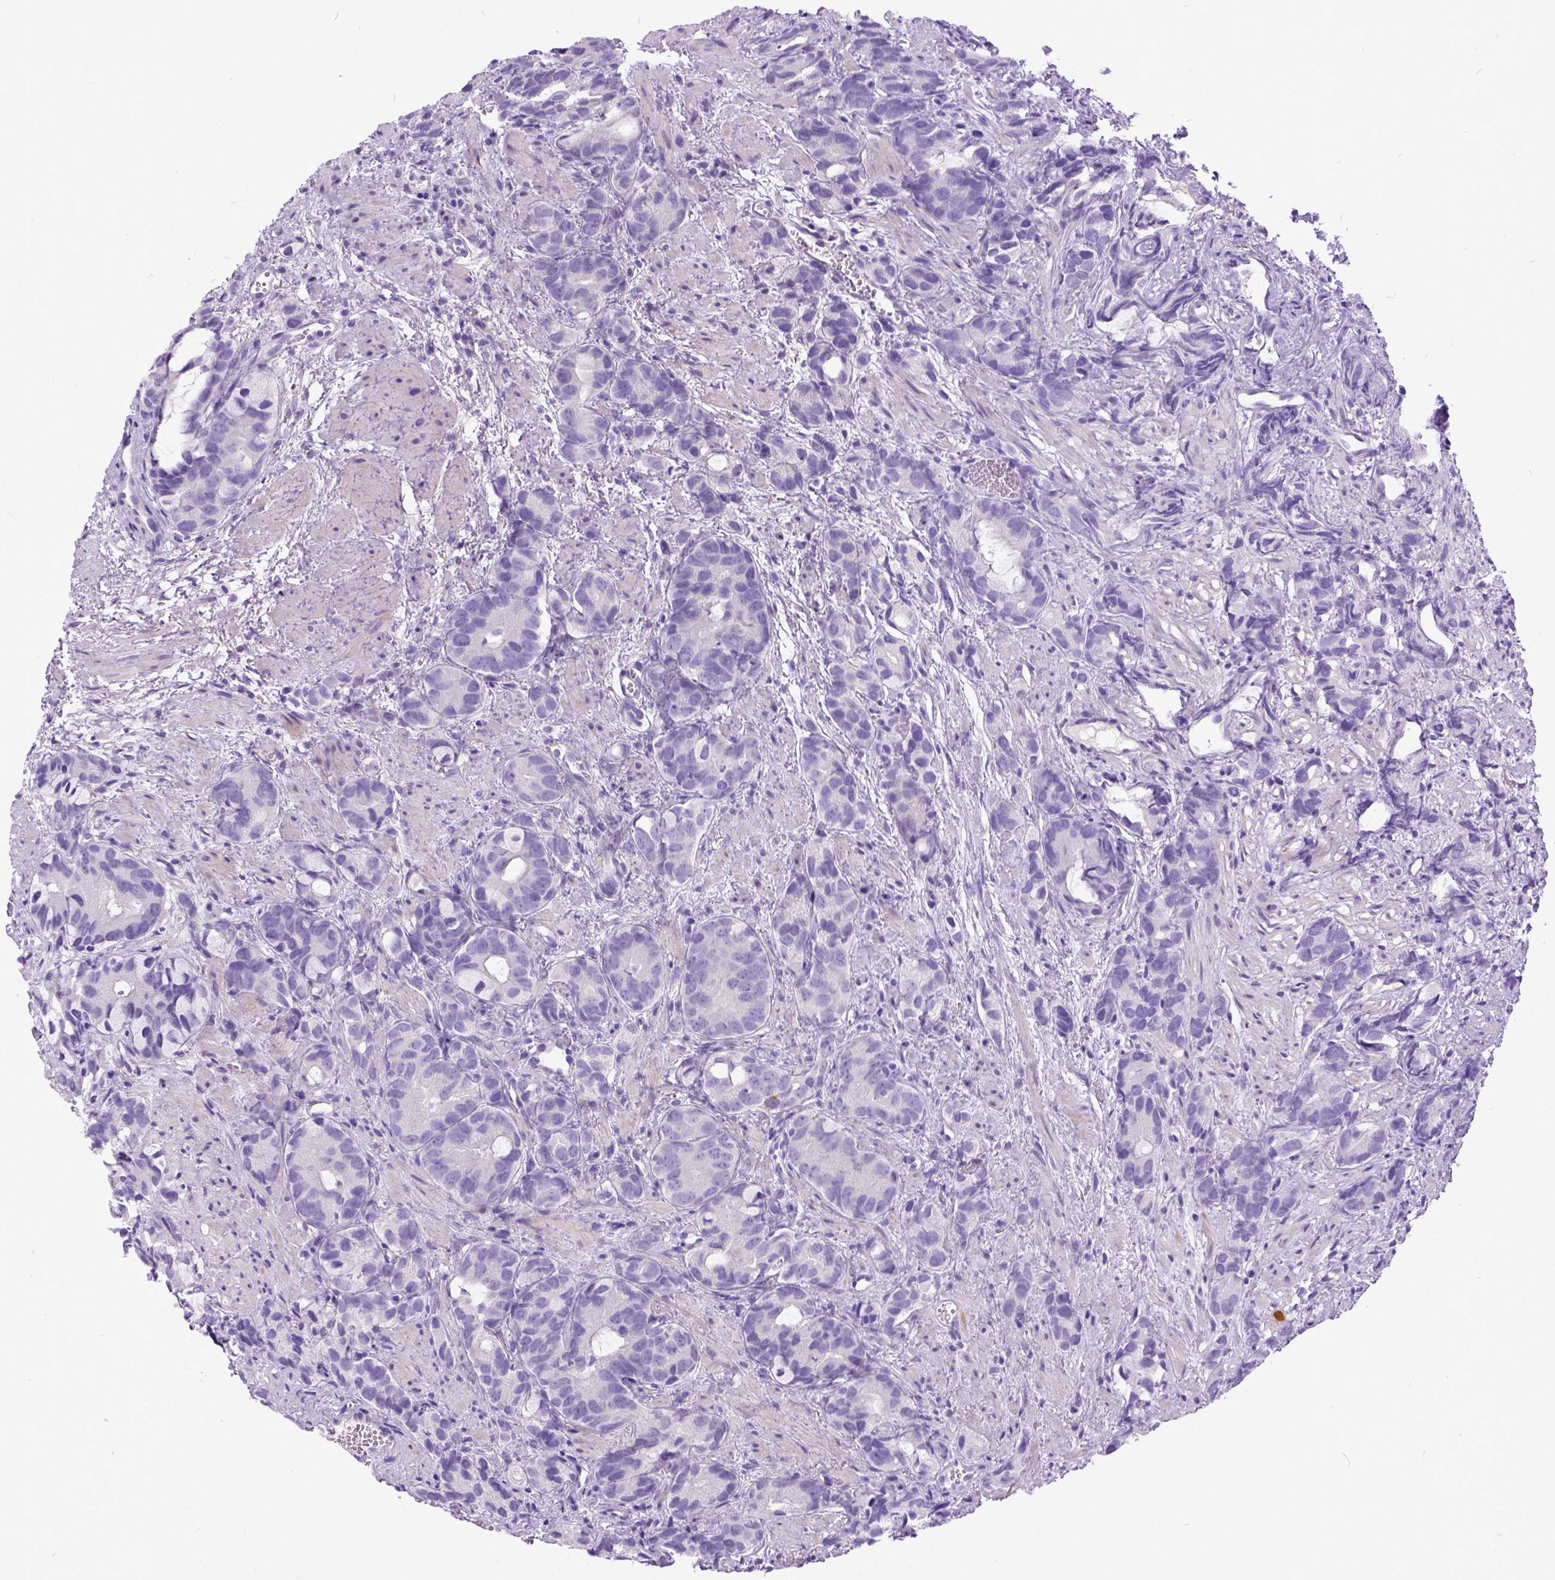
{"staining": {"intensity": "negative", "quantity": "none", "location": "none"}, "tissue": "prostate cancer", "cell_type": "Tumor cells", "image_type": "cancer", "snomed": [{"axis": "morphology", "description": "Adenocarcinoma, High grade"}, {"axis": "topography", "description": "Prostate"}], "caption": "Protein analysis of prostate cancer (high-grade adenocarcinoma) demonstrates no significant expression in tumor cells. (IHC, brightfield microscopy, high magnification).", "gene": "IGF2", "patient": {"sex": "male", "age": 84}}